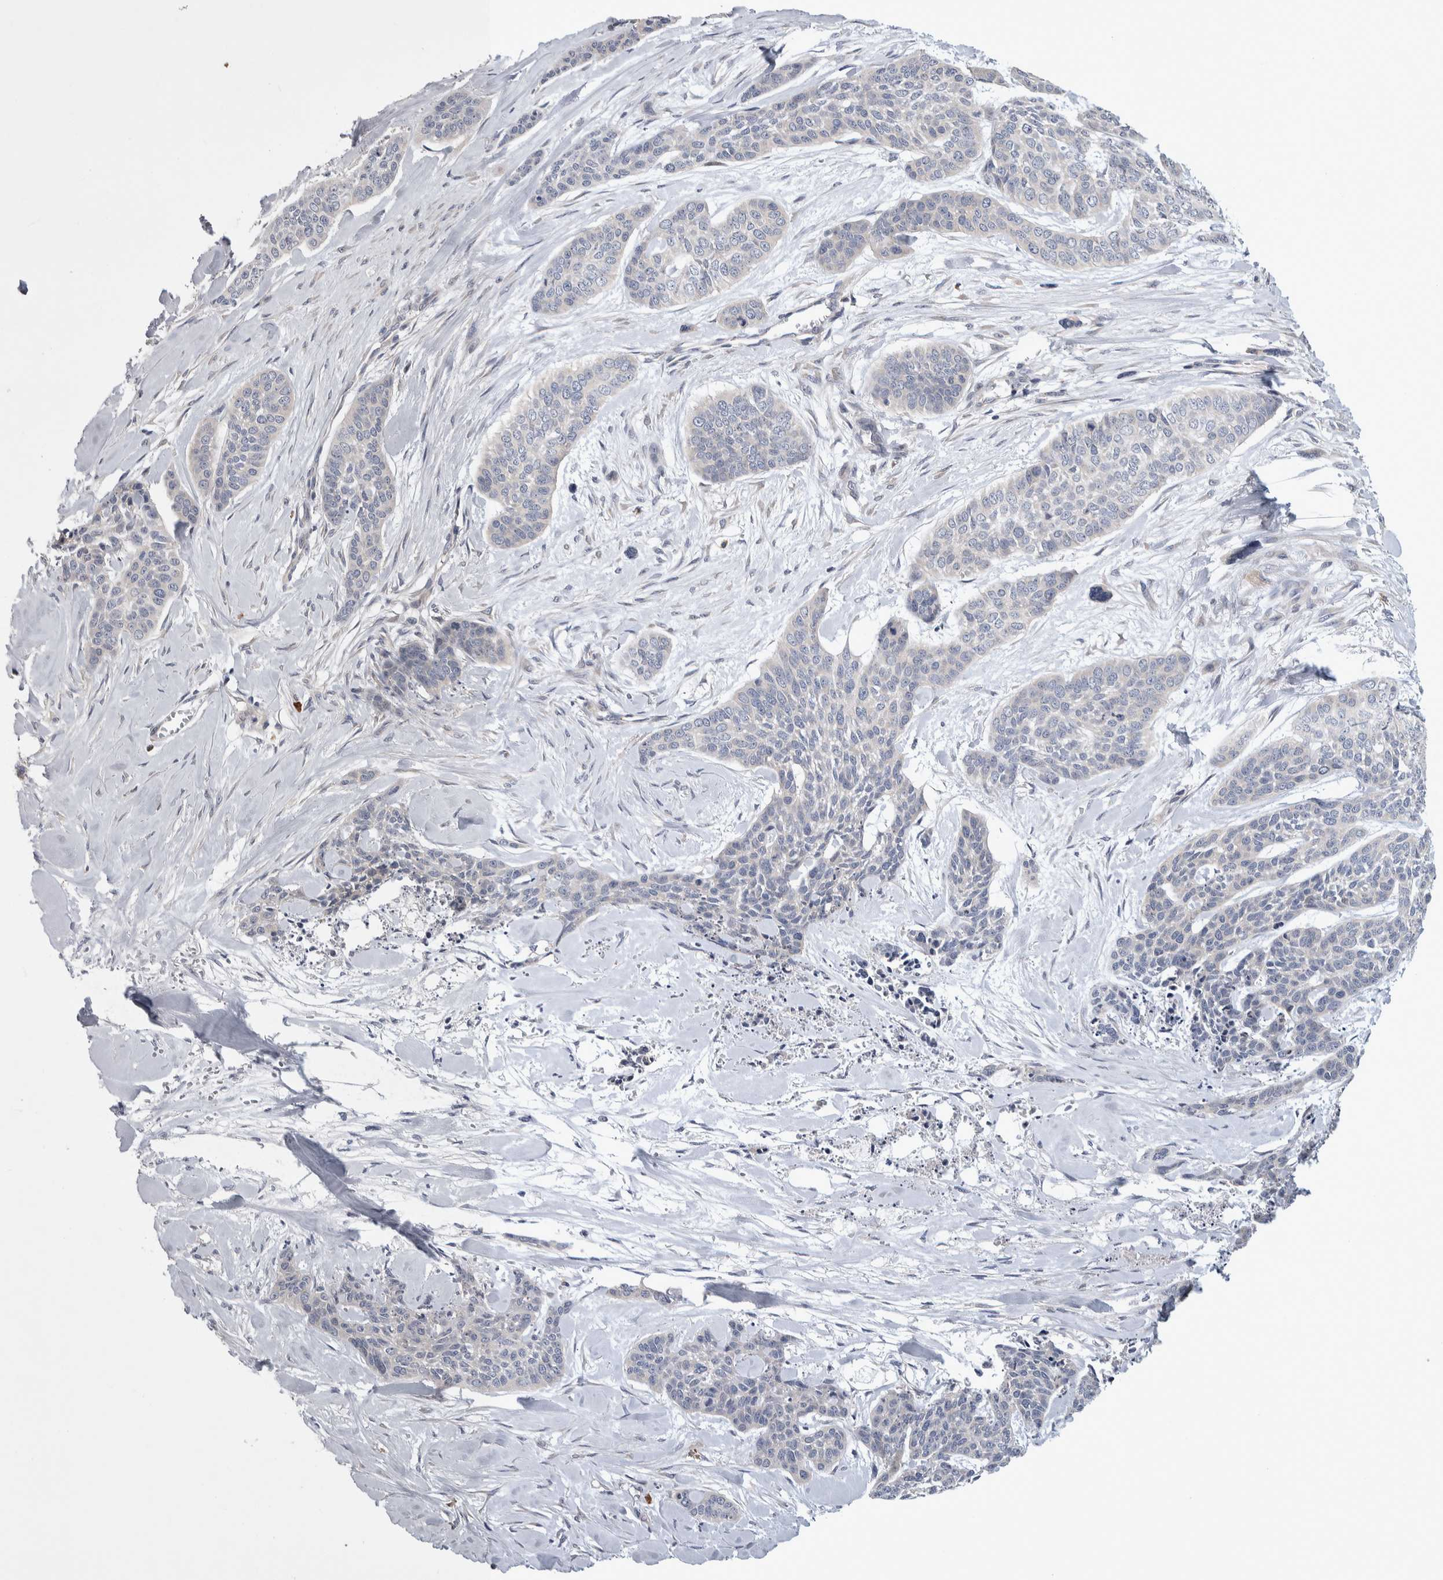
{"staining": {"intensity": "negative", "quantity": "none", "location": "none"}, "tissue": "skin cancer", "cell_type": "Tumor cells", "image_type": "cancer", "snomed": [{"axis": "morphology", "description": "Basal cell carcinoma"}, {"axis": "topography", "description": "Skin"}], "caption": "Tumor cells show no significant staining in skin cancer (basal cell carcinoma). Nuclei are stained in blue.", "gene": "IBTK", "patient": {"sex": "female", "age": 64}}